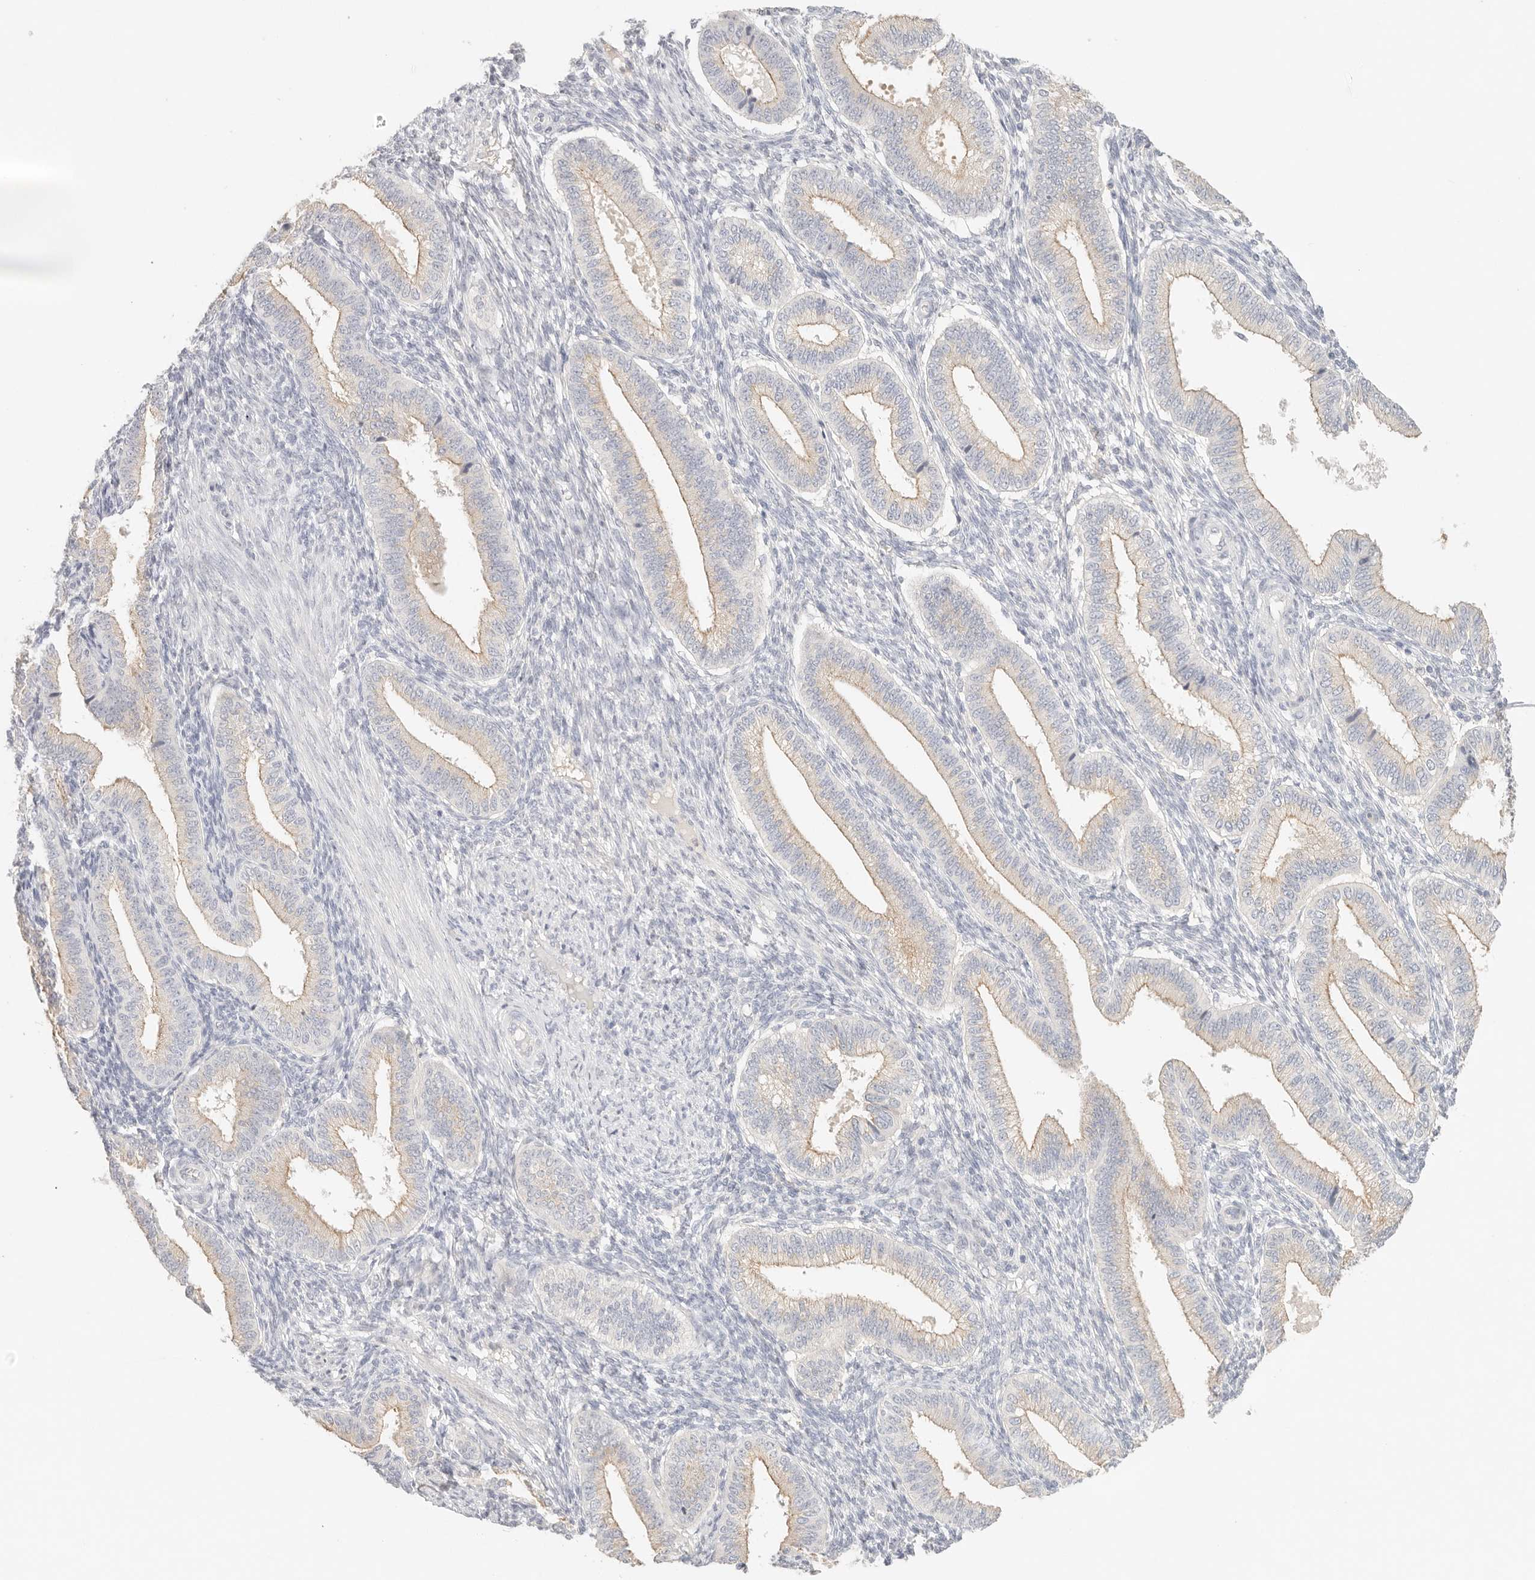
{"staining": {"intensity": "negative", "quantity": "none", "location": "none"}, "tissue": "endometrium", "cell_type": "Cells in endometrial stroma", "image_type": "normal", "snomed": [{"axis": "morphology", "description": "Normal tissue, NOS"}, {"axis": "topography", "description": "Endometrium"}], "caption": "This histopathology image is of benign endometrium stained with IHC to label a protein in brown with the nuclei are counter-stained blue. There is no staining in cells in endometrial stroma.", "gene": "CEP120", "patient": {"sex": "female", "age": 39}}